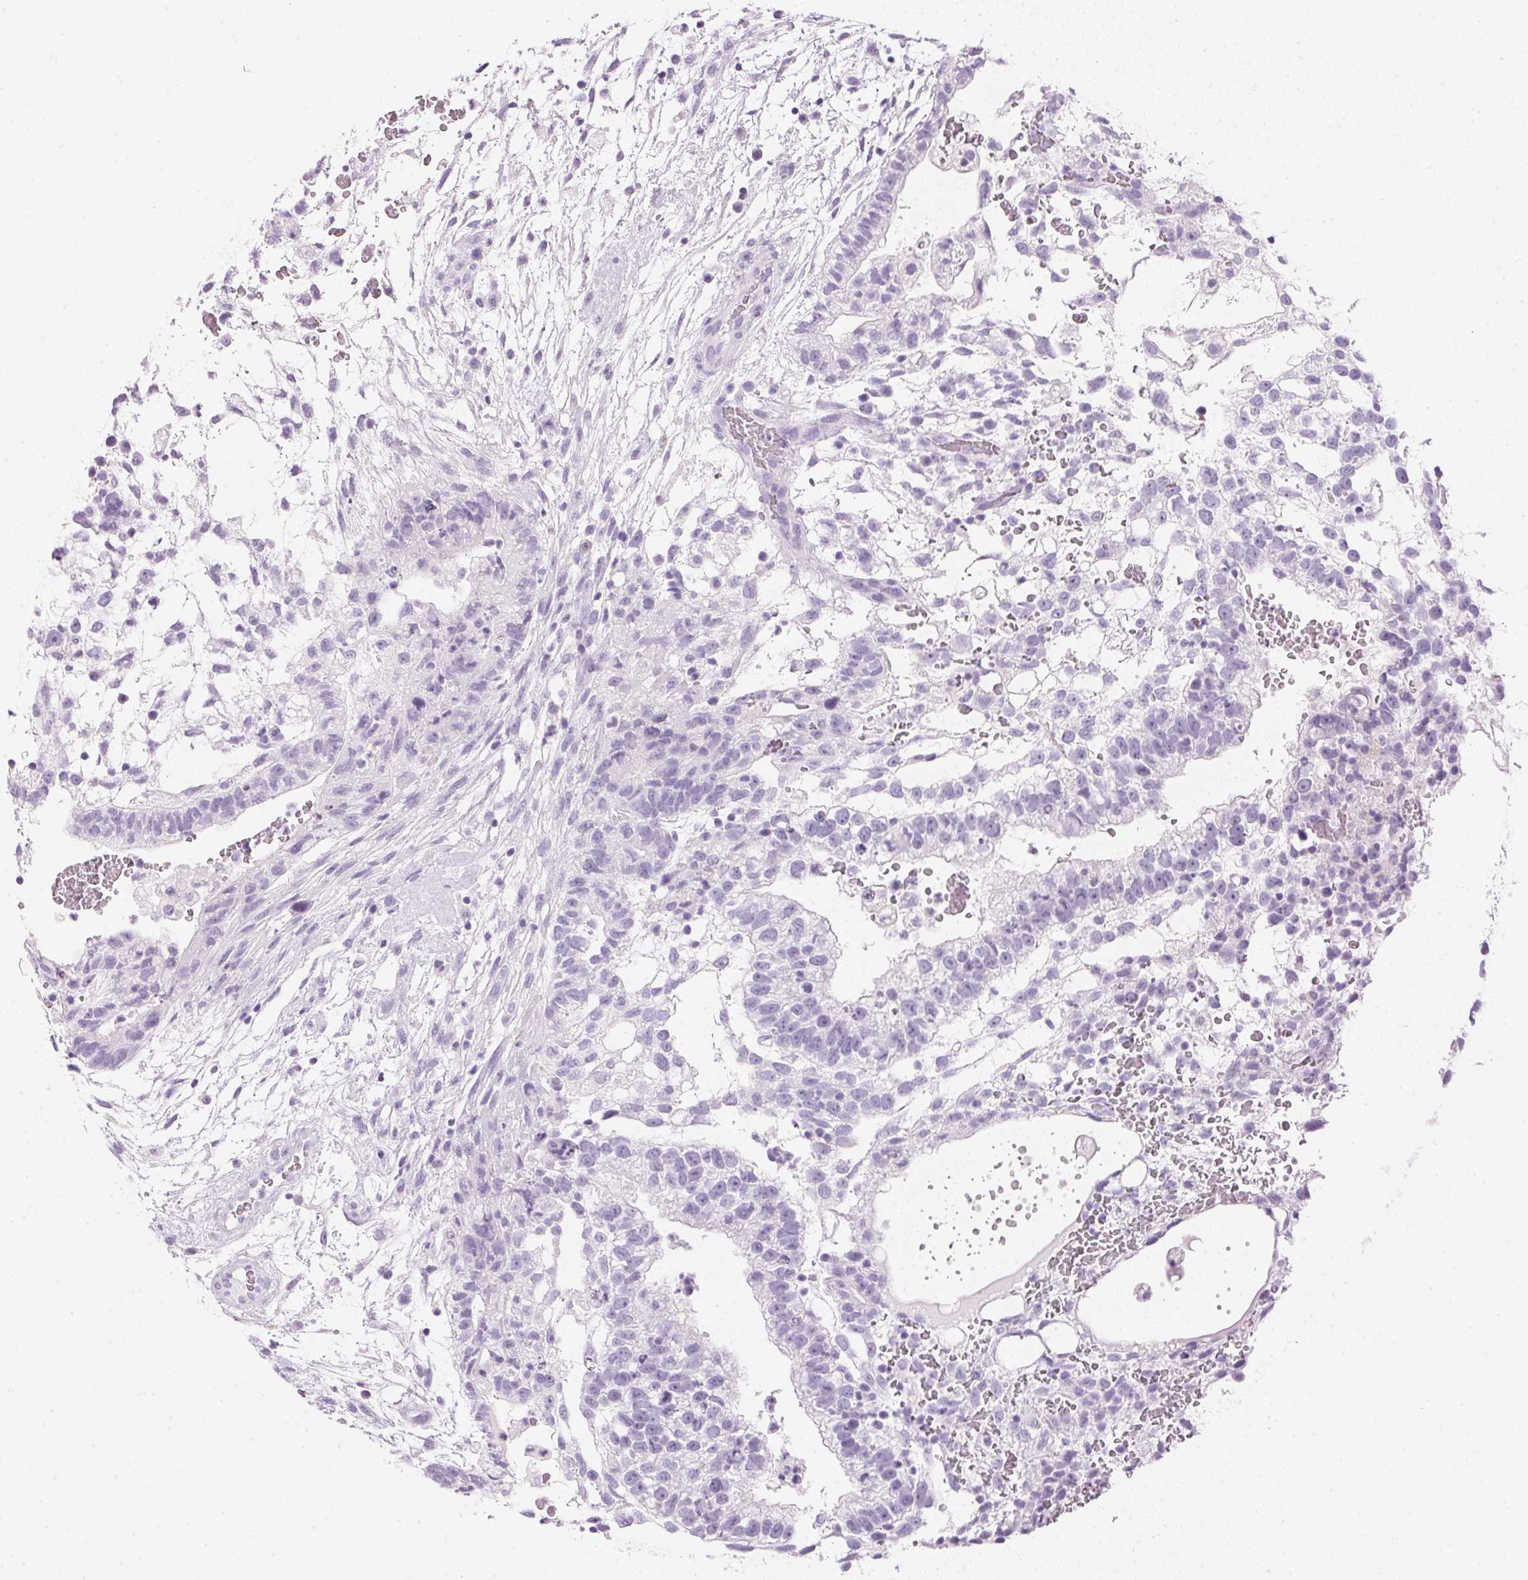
{"staining": {"intensity": "negative", "quantity": "none", "location": "none"}, "tissue": "testis cancer", "cell_type": "Tumor cells", "image_type": "cancer", "snomed": [{"axis": "morphology", "description": "Normal tissue, NOS"}, {"axis": "morphology", "description": "Carcinoma, Embryonal, NOS"}, {"axis": "topography", "description": "Testis"}], "caption": "Immunohistochemical staining of embryonal carcinoma (testis) demonstrates no significant staining in tumor cells. Brightfield microscopy of immunohistochemistry stained with DAB (3,3'-diaminobenzidine) (brown) and hematoxylin (blue), captured at high magnification.", "gene": "IGFBP1", "patient": {"sex": "male", "age": 32}}